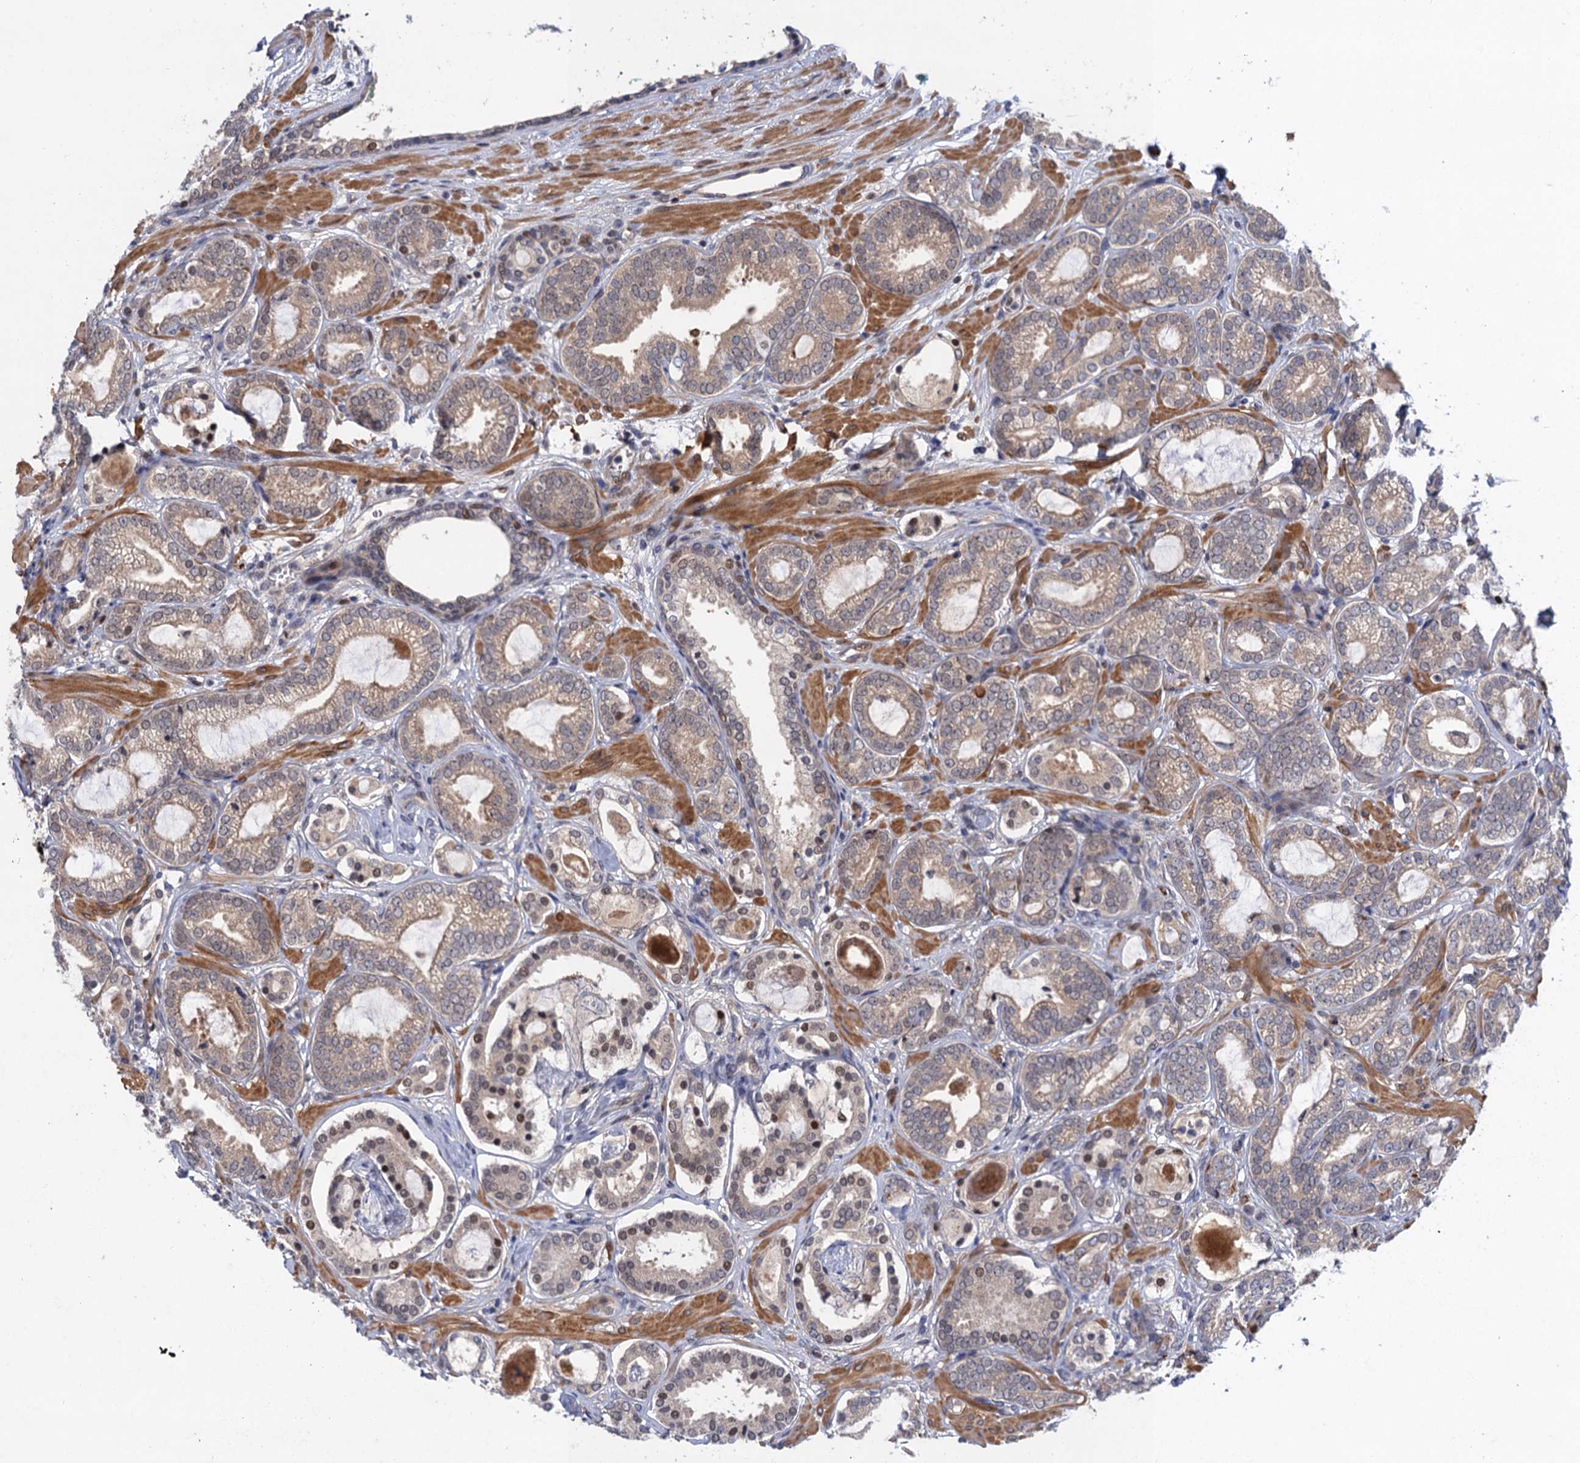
{"staining": {"intensity": "weak", "quantity": "25%-75%", "location": "cytoplasmic/membranous,nuclear"}, "tissue": "prostate cancer", "cell_type": "Tumor cells", "image_type": "cancer", "snomed": [{"axis": "morphology", "description": "Adenocarcinoma, High grade"}, {"axis": "topography", "description": "Prostate"}], "caption": "High-magnification brightfield microscopy of high-grade adenocarcinoma (prostate) stained with DAB (3,3'-diaminobenzidine) (brown) and counterstained with hematoxylin (blue). tumor cells exhibit weak cytoplasmic/membranous and nuclear expression is present in approximately25%-75% of cells. (Stains: DAB in brown, nuclei in blue, Microscopy: brightfield microscopy at high magnification).", "gene": "NEK8", "patient": {"sex": "male", "age": 60}}